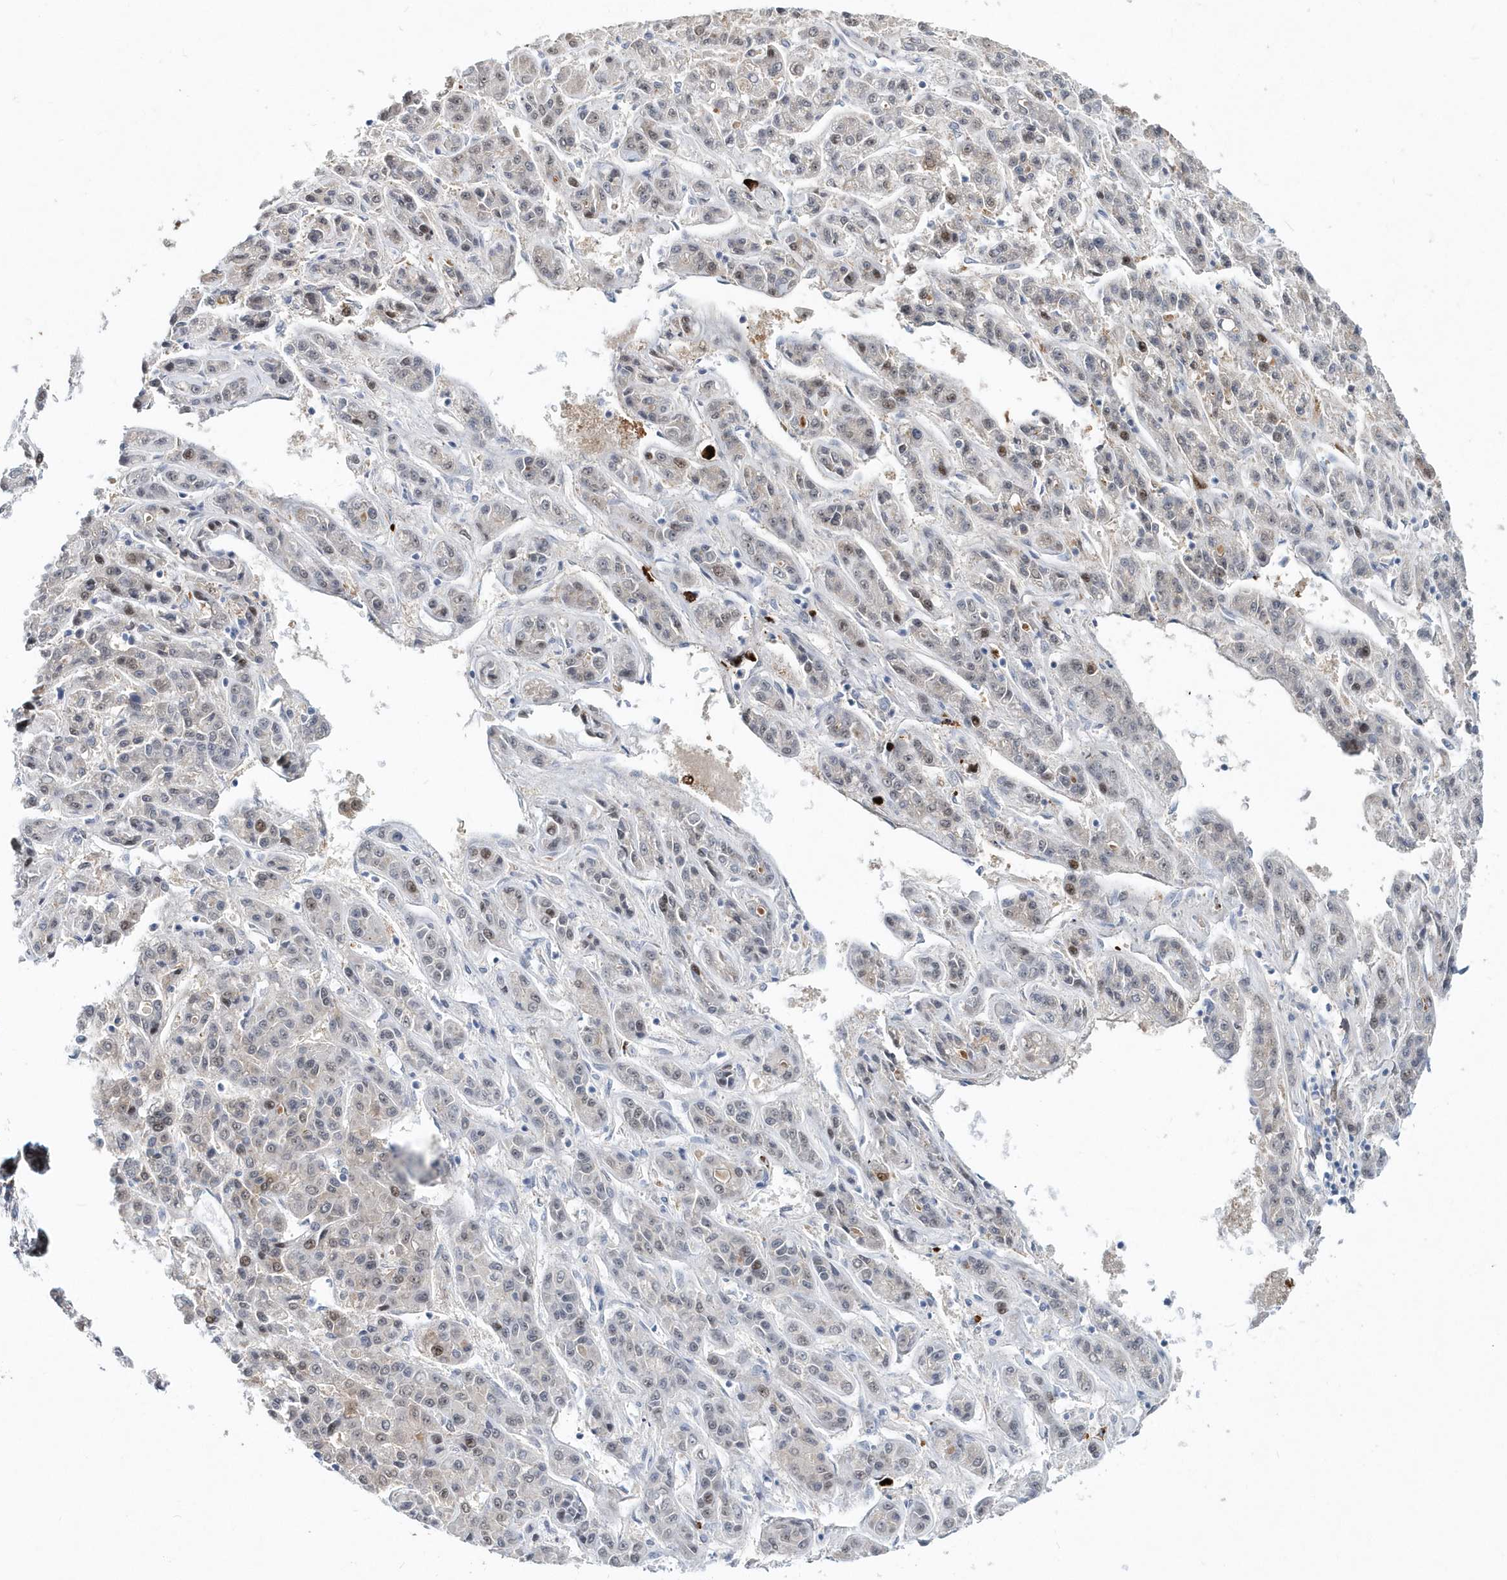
{"staining": {"intensity": "negative", "quantity": "none", "location": "none"}, "tissue": "liver cancer", "cell_type": "Tumor cells", "image_type": "cancer", "snomed": [{"axis": "morphology", "description": "Carcinoma, Hepatocellular, NOS"}, {"axis": "topography", "description": "Liver"}], "caption": "The immunohistochemistry histopathology image has no significant staining in tumor cells of liver cancer tissue.", "gene": "ASCL4", "patient": {"sex": "male", "age": 70}}